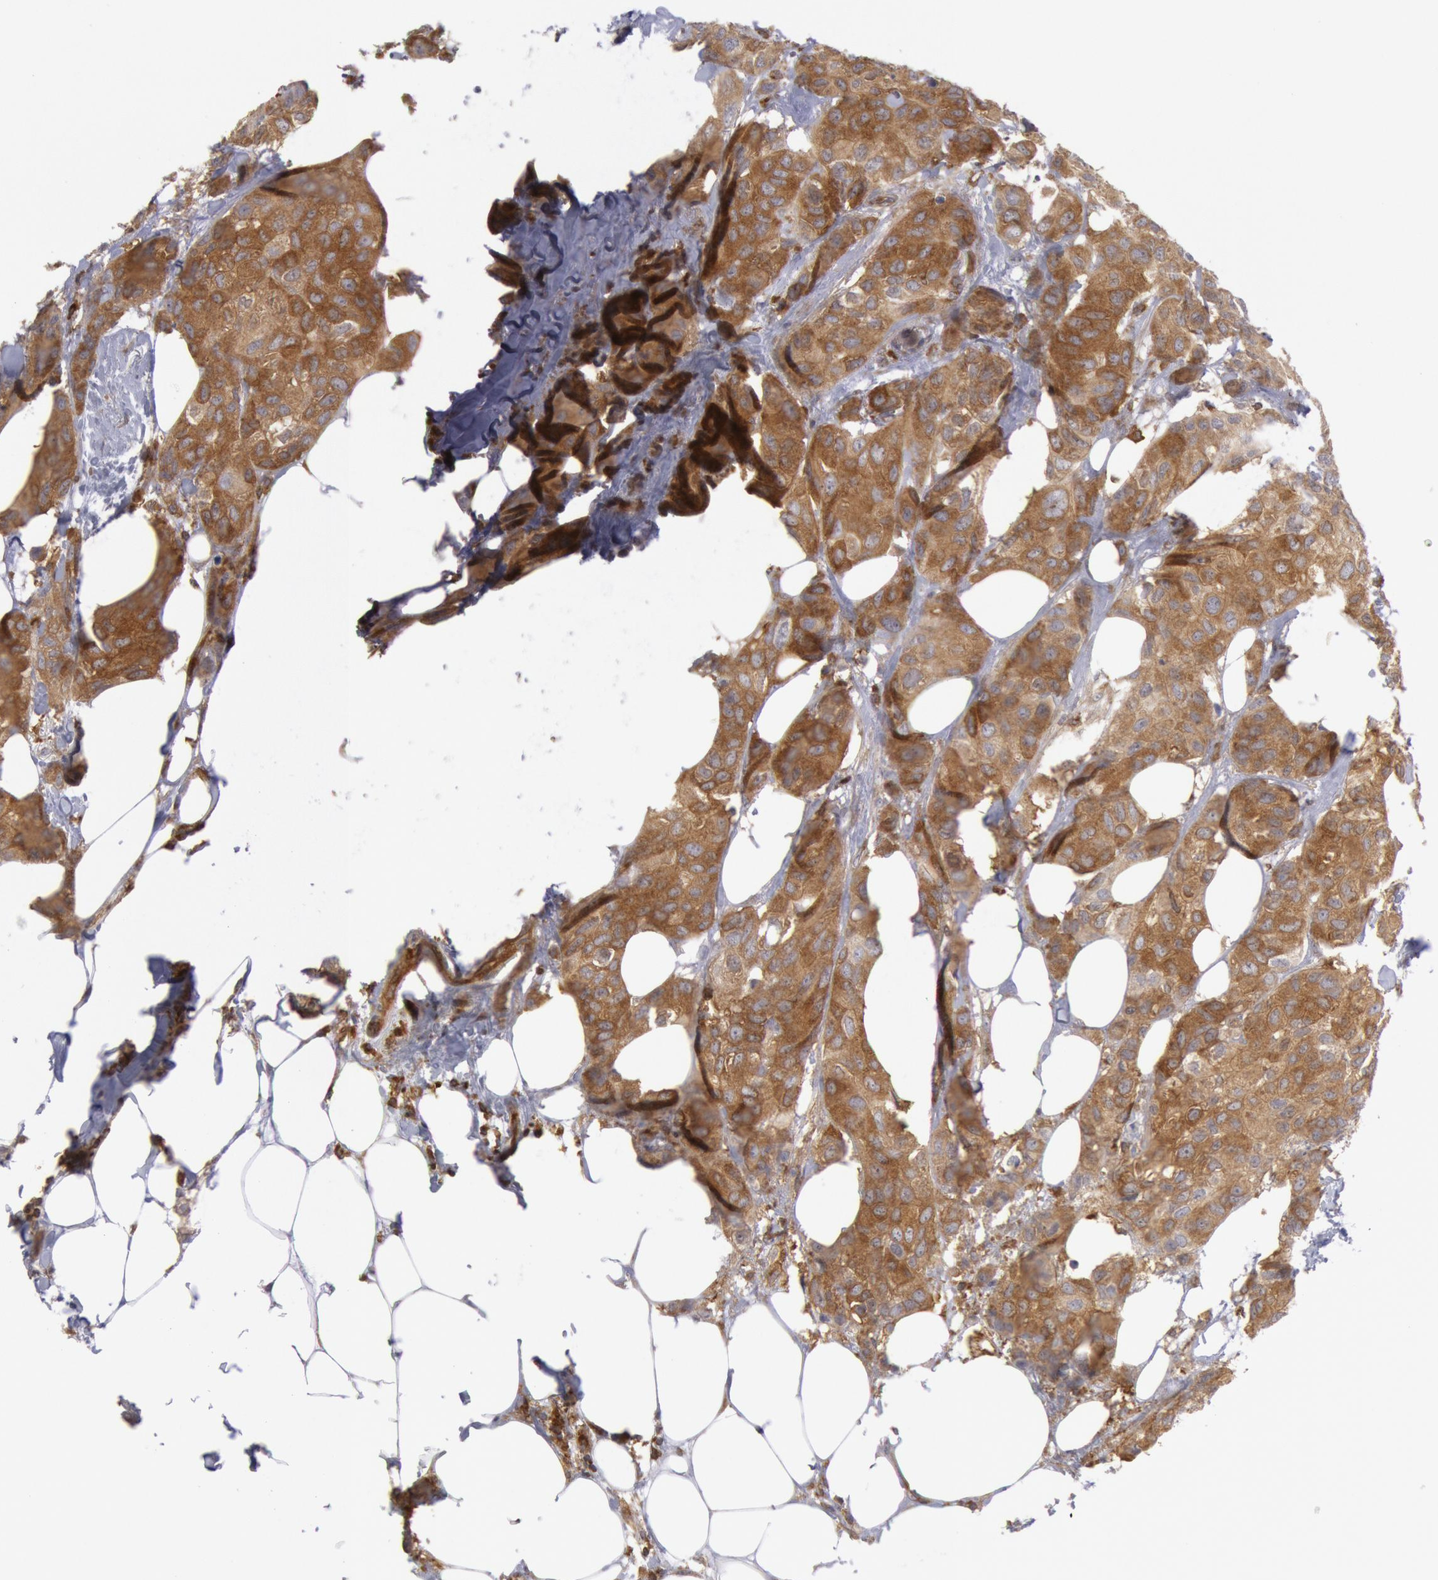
{"staining": {"intensity": "strong", "quantity": ">75%", "location": "cytoplasmic/membranous"}, "tissue": "breast cancer", "cell_type": "Tumor cells", "image_type": "cancer", "snomed": [{"axis": "morphology", "description": "Duct carcinoma"}, {"axis": "topography", "description": "Breast"}], "caption": "Immunohistochemical staining of infiltrating ductal carcinoma (breast) reveals high levels of strong cytoplasmic/membranous staining in approximately >75% of tumor cells.", "gene": "IKBKB", "patient": {"sex": "female", "age": 68}}